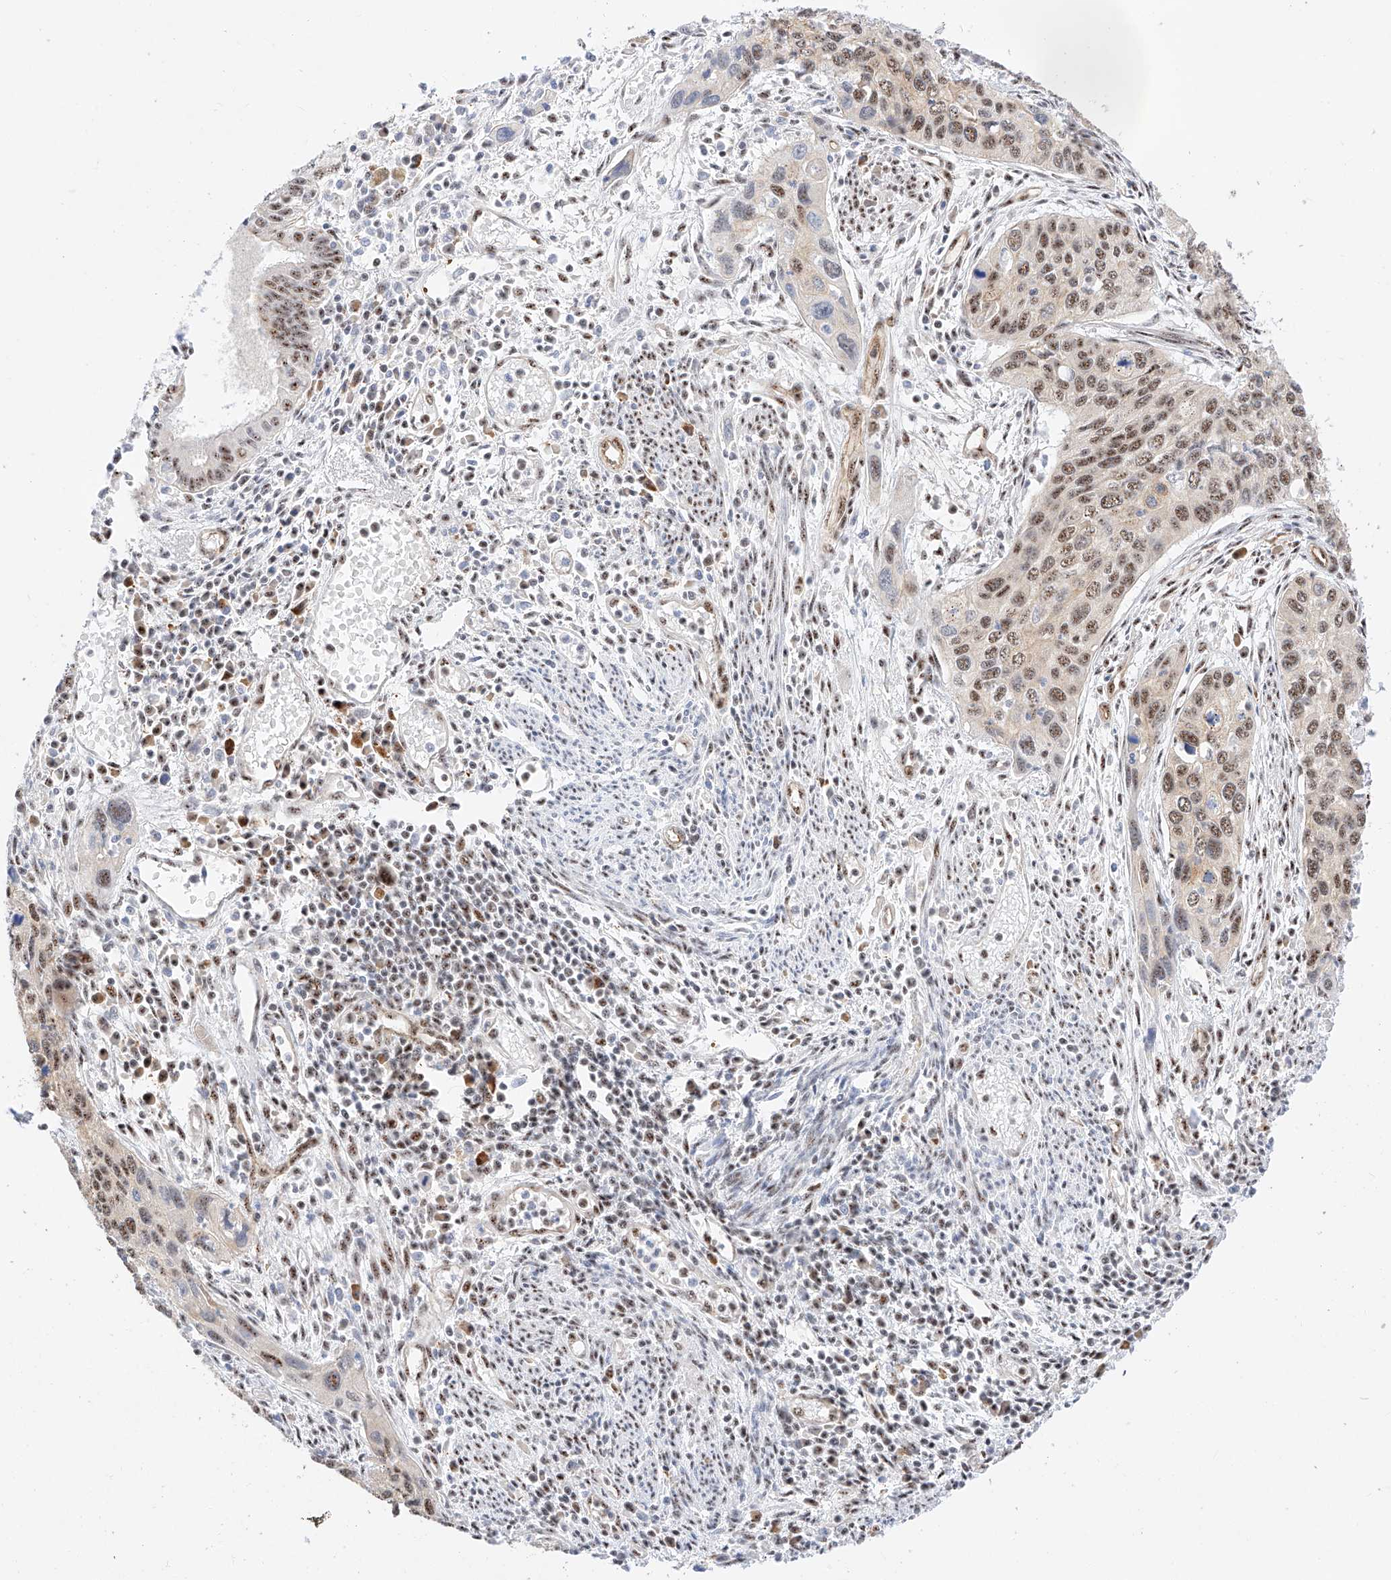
{"staining": {"intensity": "moderate", "quantity": ">75%", "location": "nuclear"}, "tissue": "cervical cancer", "cell_type": "Tumor cells", "image_type": "cancer", "snomed": [{"axis": "morphology", "description": "Squamous cell carcinoma, NOS"}, {"axis": "topography", "description": "Cervix"}], "caption": "Cervical cancer stained with a brown dye exhibits moderate nuclear positive staining in approximately >75% of tumor cells.", "gene": "ATXN7L2", "patient": {"sex": "female", "age": 55}}